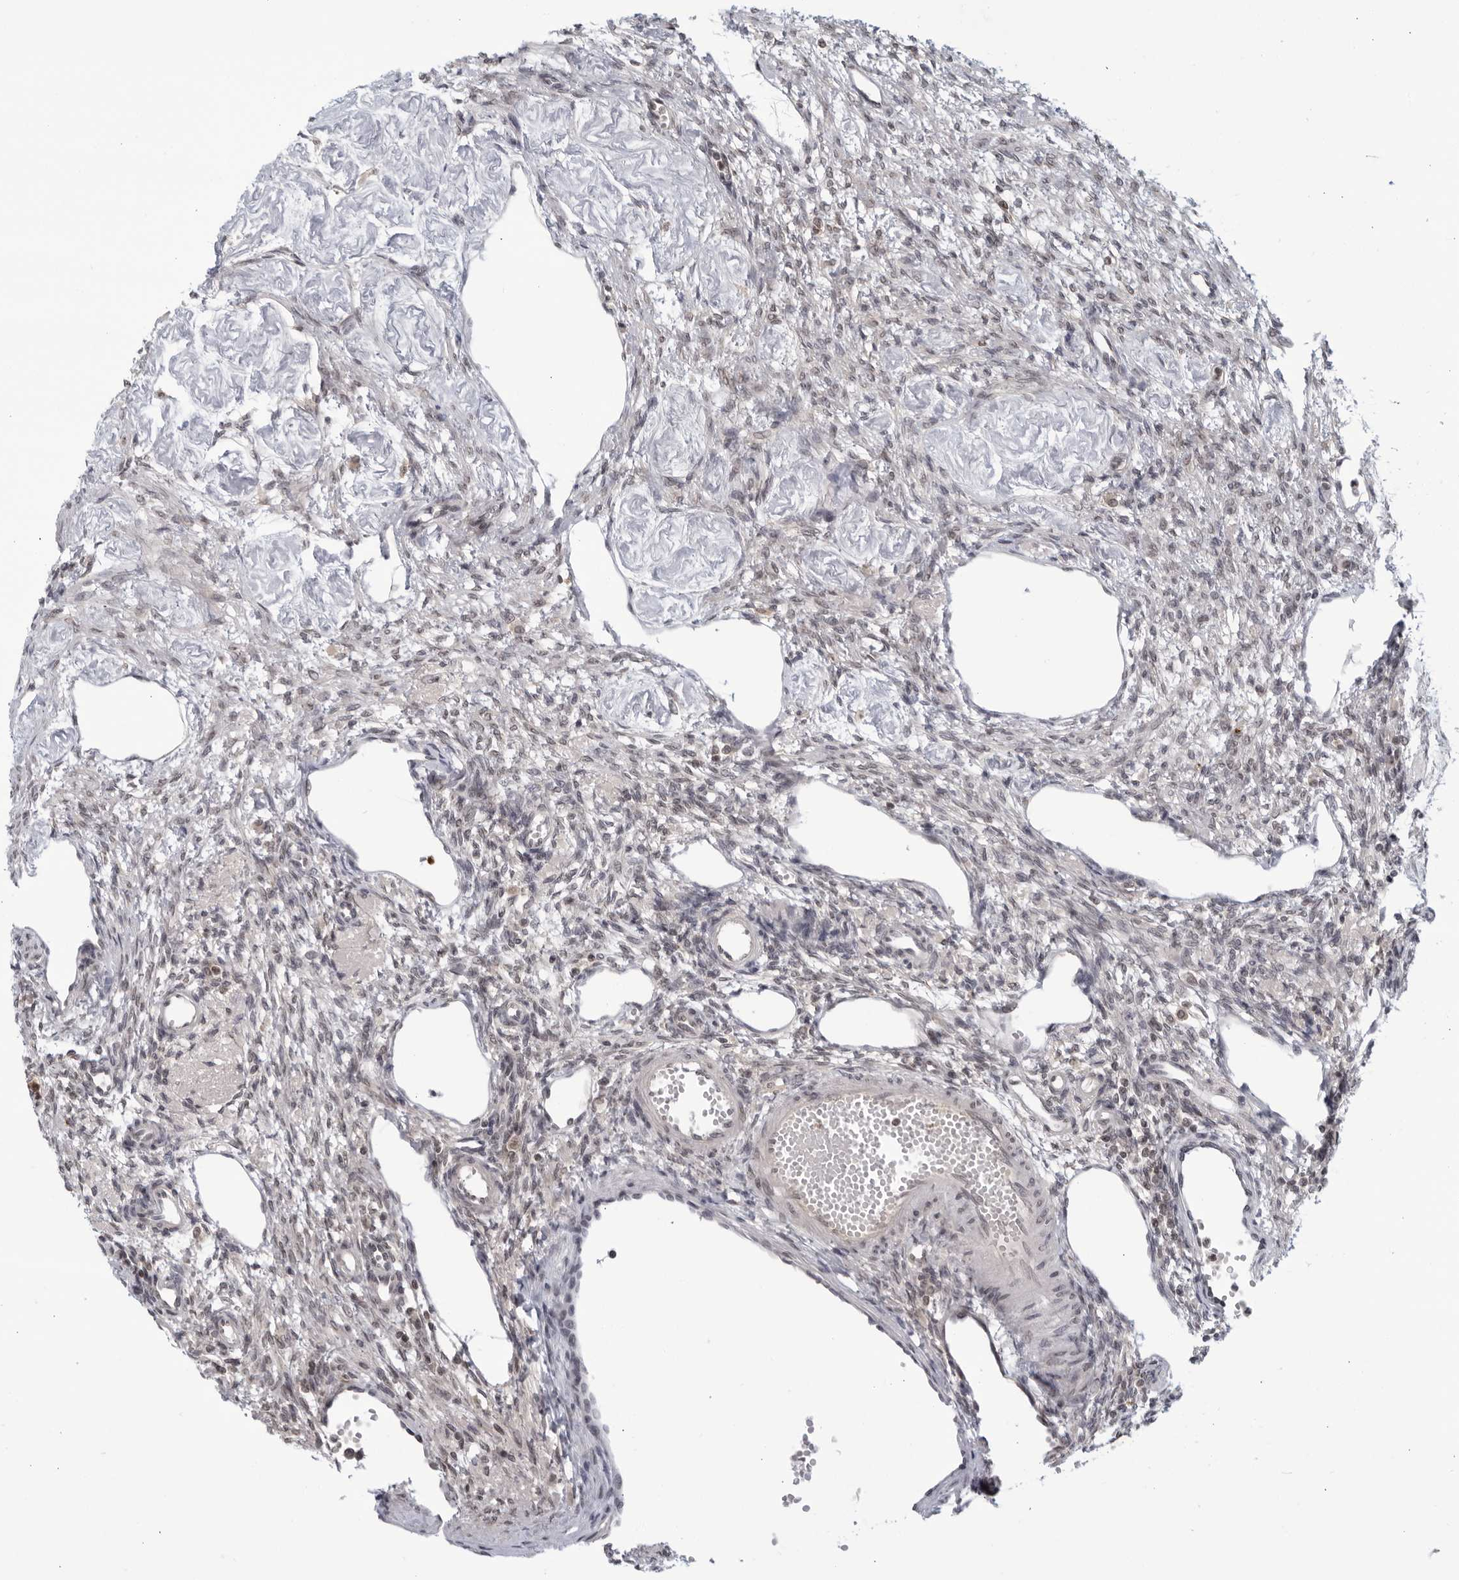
{"staining": {"intensity": "weak", "quantity": "25%-75%", "location": "nuclear"}, "tissue": "ovary", "cell_type": "Ovarian stroma cells", "image_type": "normal", "snomed": [{"axis": "morphology", "description": "Normal tissue, NOS"}, {"axis": "topography", "description": "Ovary"}], "caption": "This image displays IHC staining of normal ovary, with low weak nuclear expression in approximately 25%-75% of ovarian stroma cells.", "gene": "CC2D1B", "patient": {"sex": "female", "age": 33}}